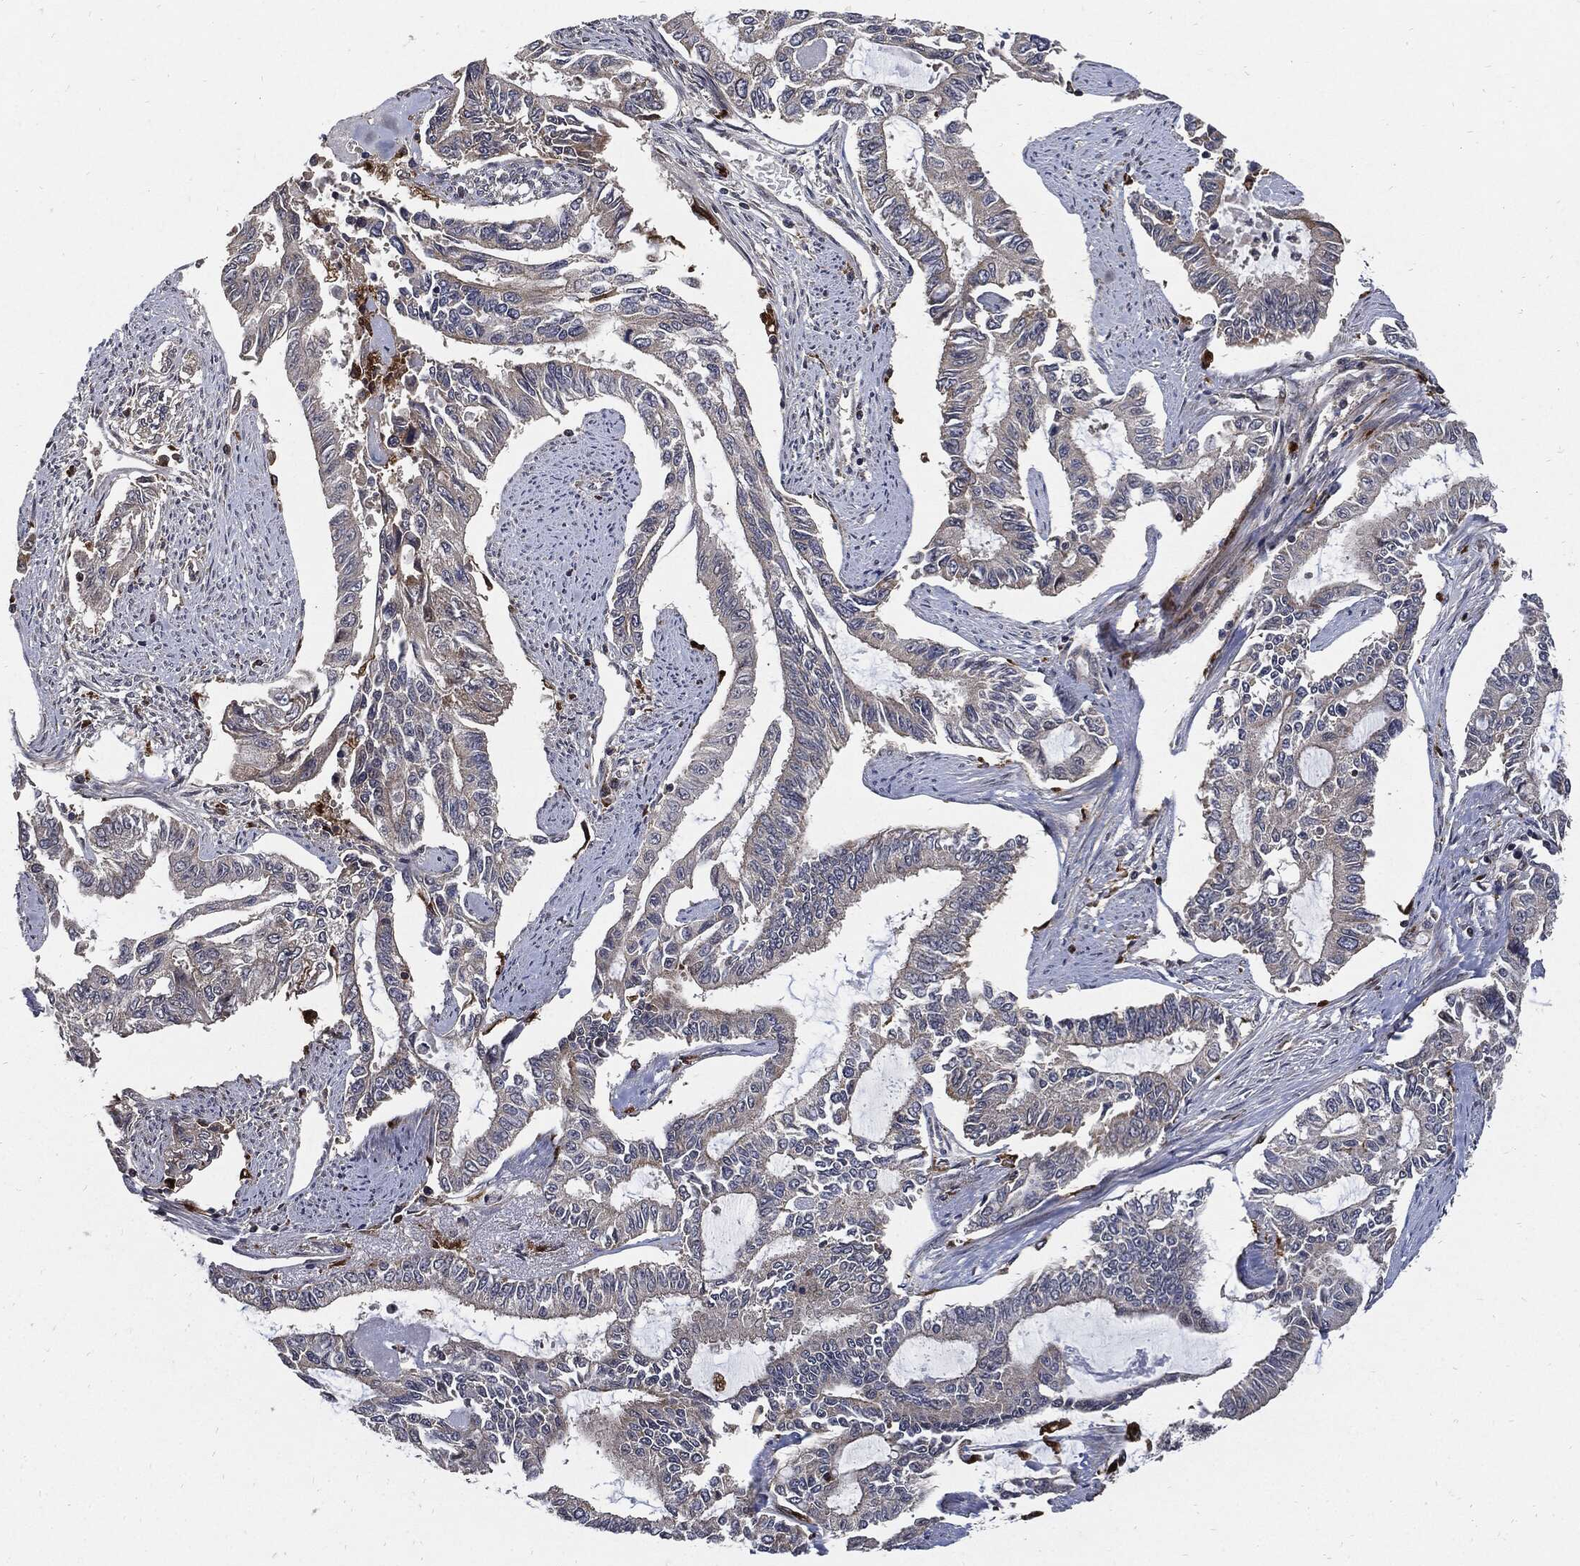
{"staining": {"intensity": "negative", "quantity": "none", "location": "none"}, "tissue": "endometrial cancer", "cell_type": "Tumor cells", "image_type": "cancer", "snomed": [{"axis": "morphology", "description": "Adenocarcinoma, NOS"}, {"axis": "topography", "description": "Uterus"}], "caption": "Image shows no significant protein positivity in tumor cells of adenocarcinoma (endometrial).", "gene": "SLC31A2", "patient": {"sex": "female", "age": 59}}